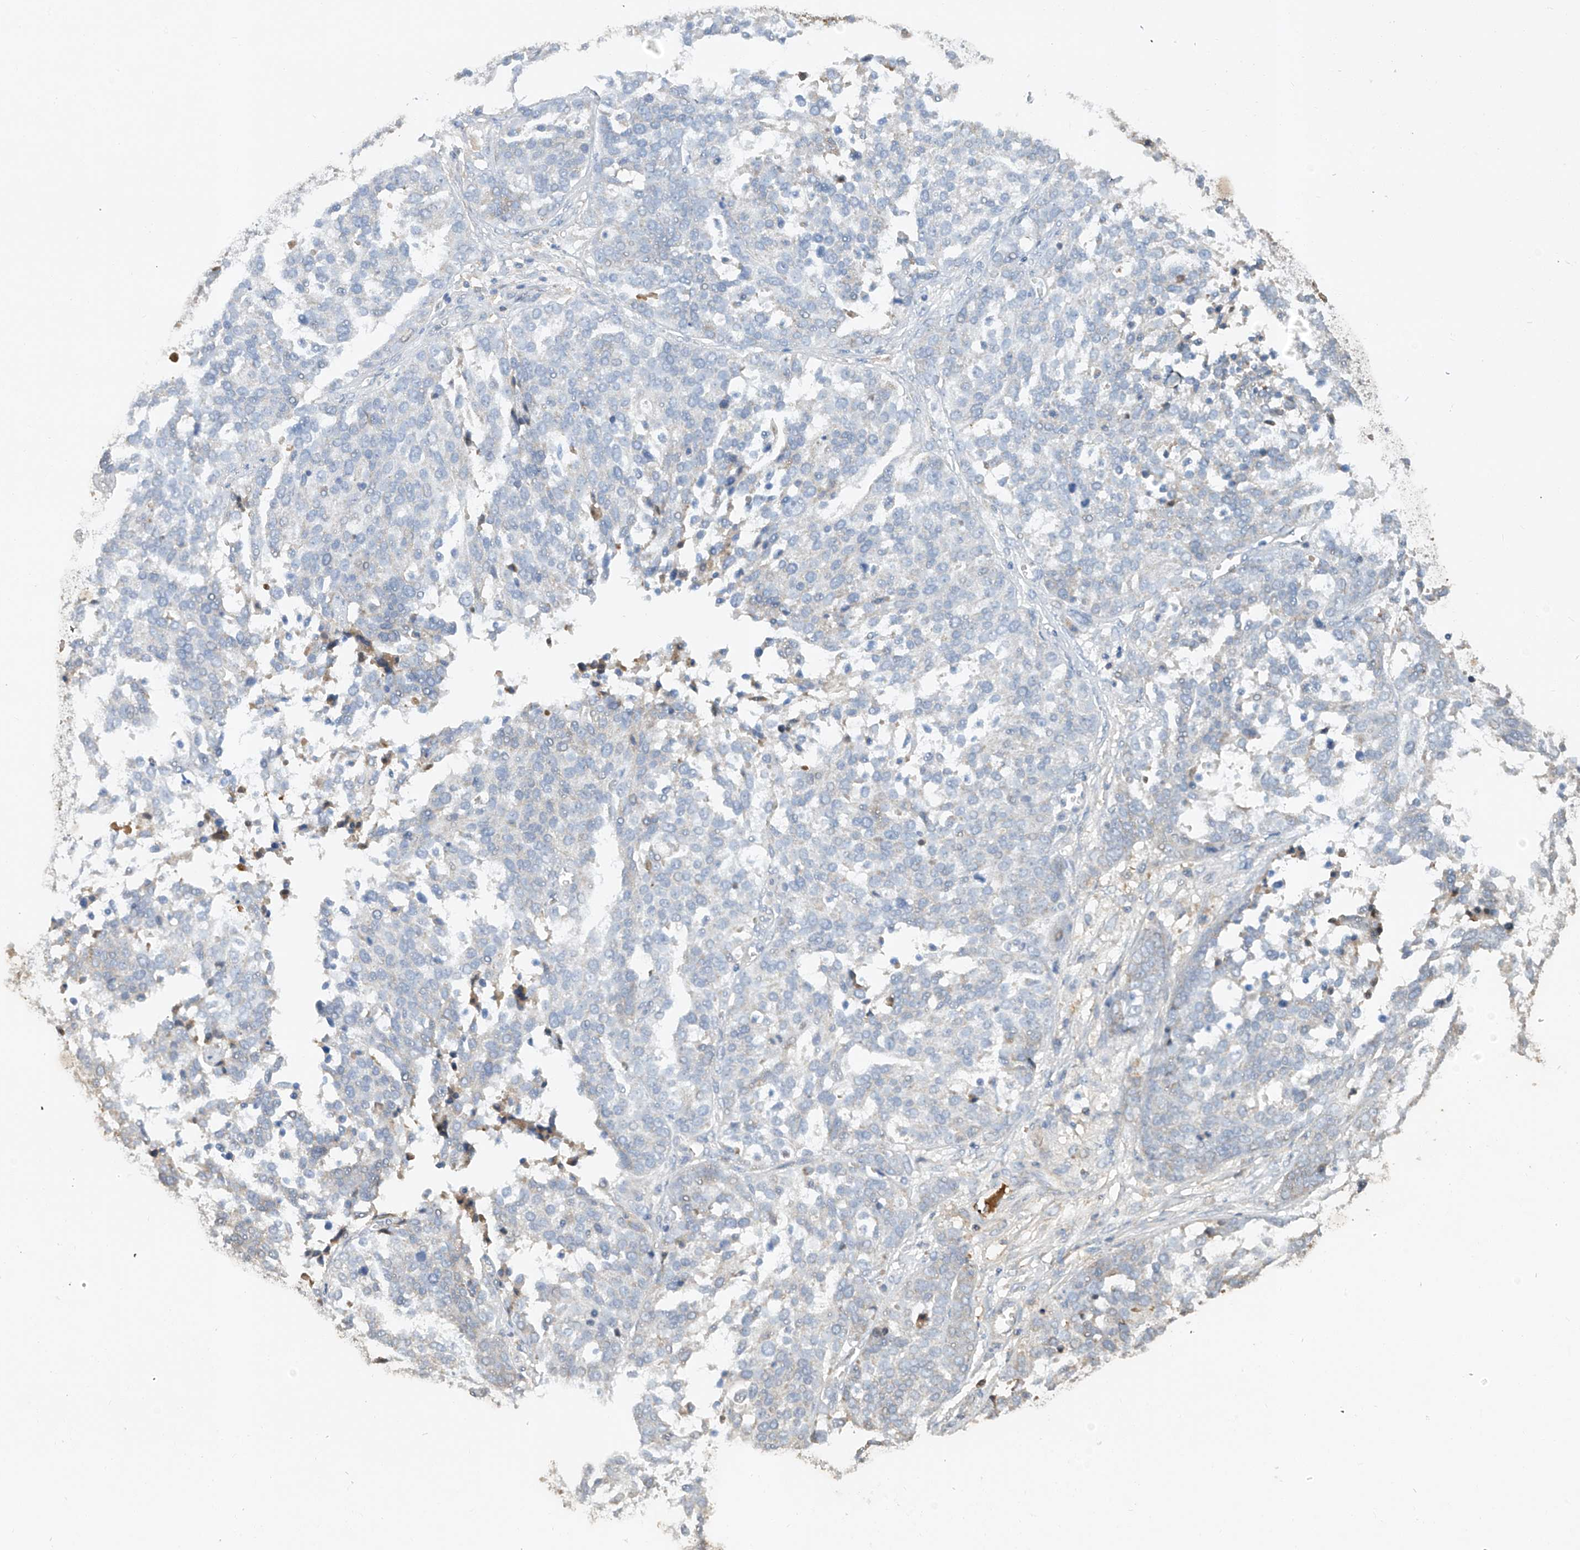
{"staining": {"intensity": "negative", "quantity": "none", "location": "none"}, "tissue": "ovarian cancer", "cell_type": "Tumor cells", "image_type": "cancer", "snomed": [{"axis": "morphology", "description": "Cystadenocarcinoma, serous, NOS"}, {"axis": "topography", "description": "Ovary"}], "caption": "Tumor cells are negative for protein expression in human serous cystadenocarcinoma (ovarian).", "gene": "HAS3", "patient": {"sex": "female", "age": 44}}